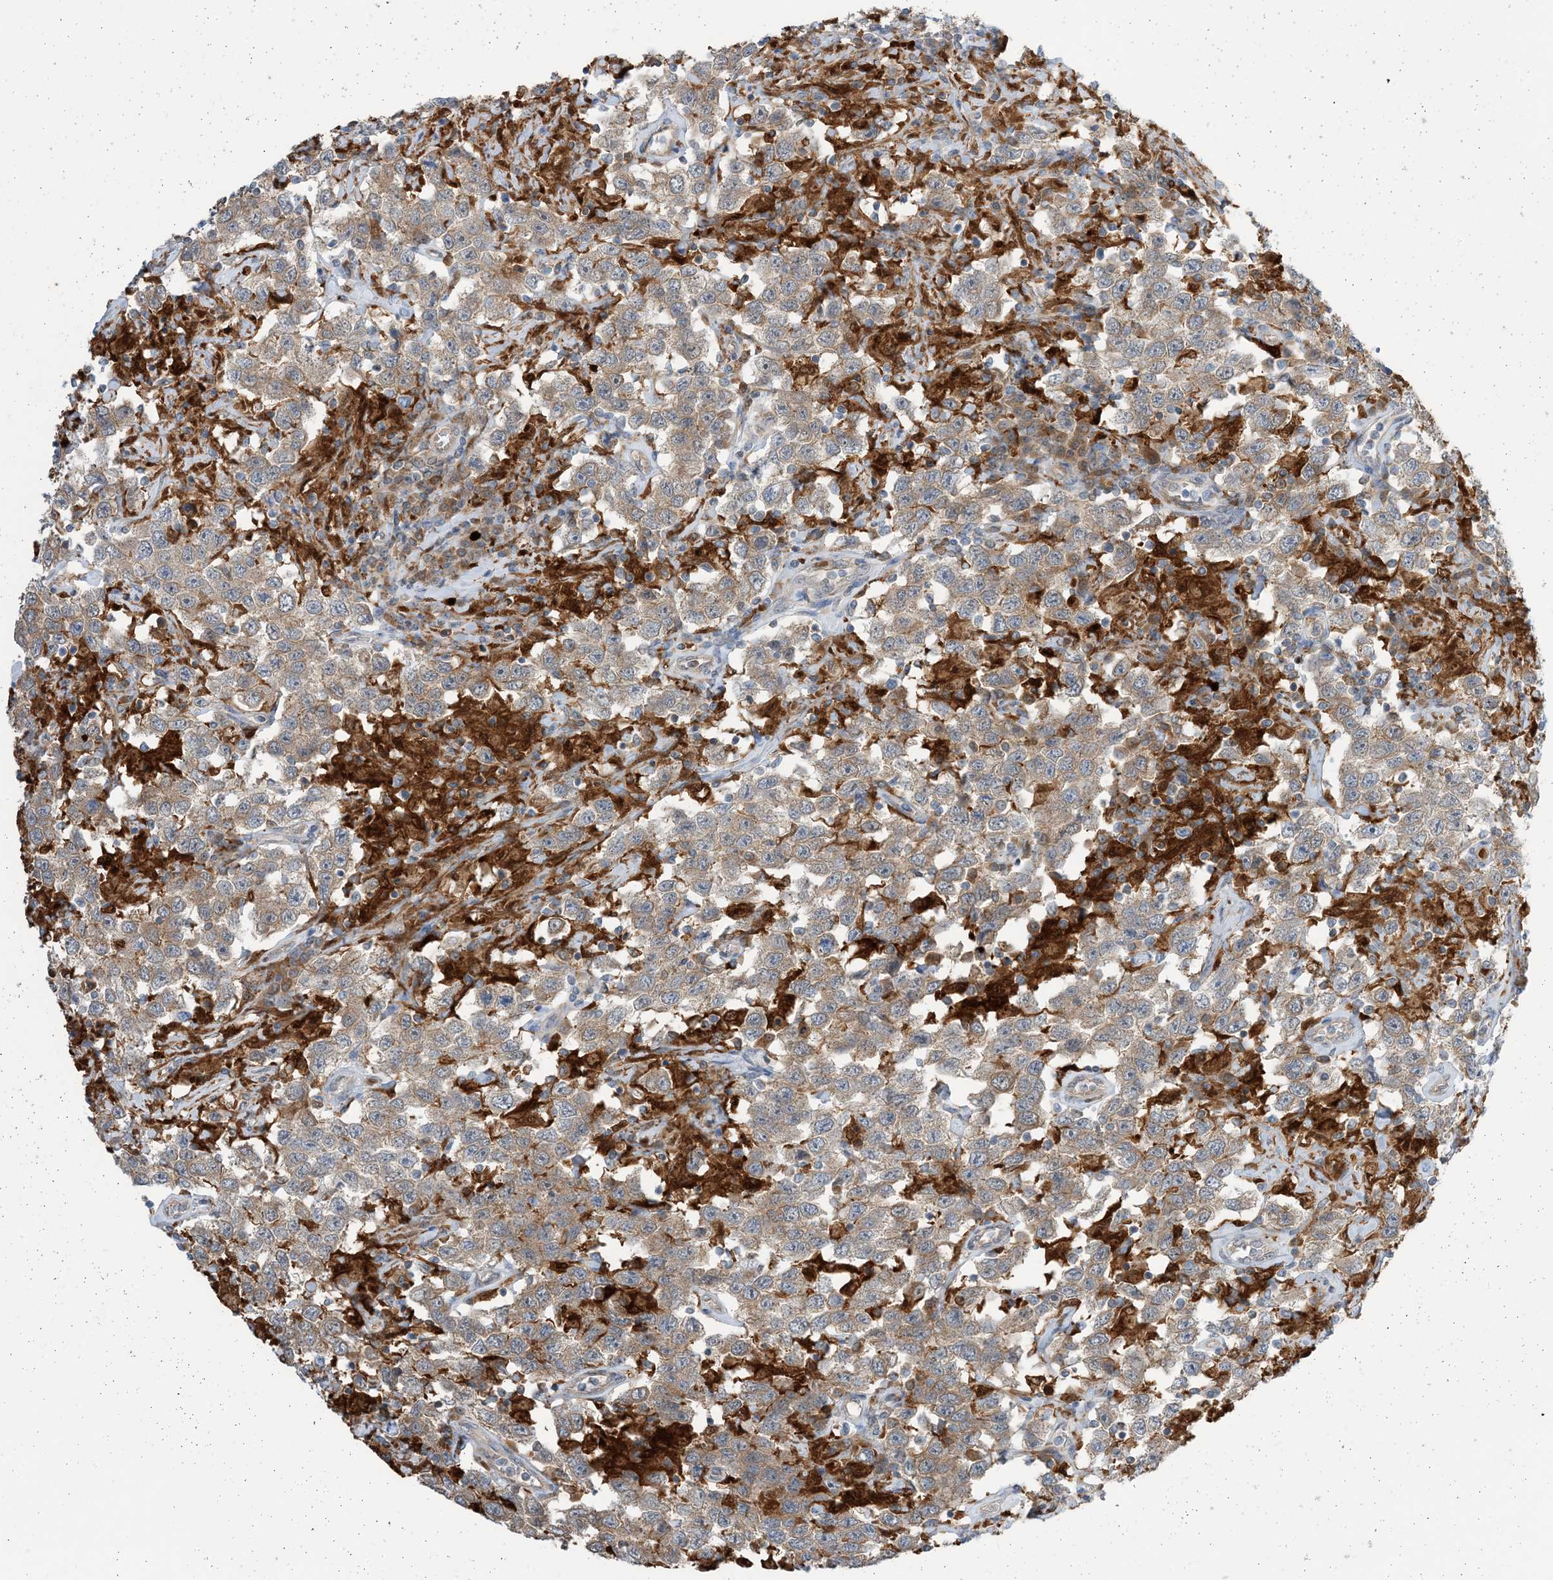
{"staining": {"intensity": "weak", "quantity": ">75%", "location": "cytoplasmic/membranous"}, "tissue": "testis cancer", "cell_type": "Tumor cells", "image_type": "cancer", "snomed": [{"axis": "morphology", "description": "Seminoma, NOS"}, {"axis": "topography", "description": "Testis"}], "caption": "Immunohistochemical staining of human testis cancer shows low levels of weak cytoplasmic/membranous protein expression in about >75% of tumor cells. (DAB = brown stain, brightfield microscopy at high magnification).", "gene": "NAGK", "patient": {"sex": "male", "age": 41}}